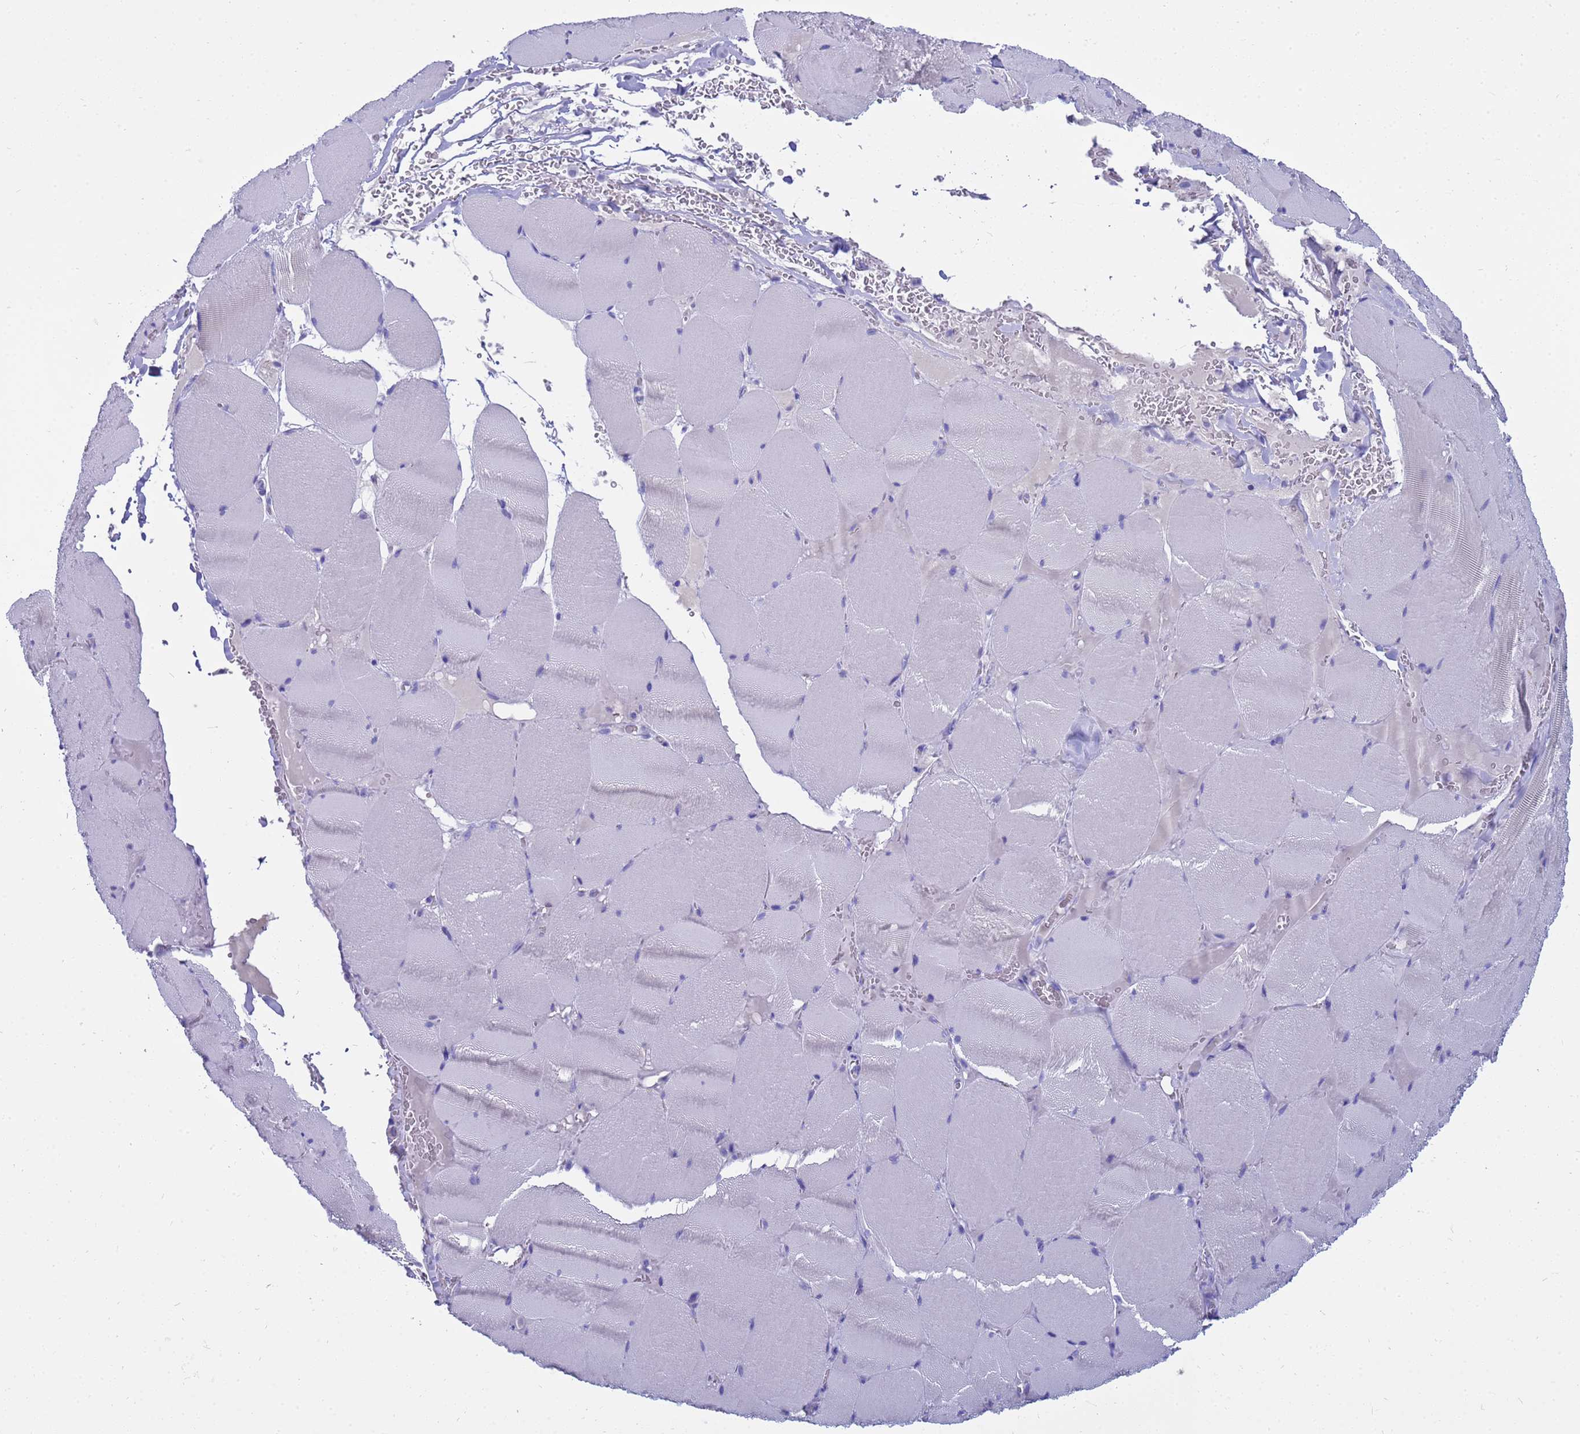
{"staining": {"intensity": "negative", "quantity": "none", "location": "none"}, "tissue": "skeletal muscle", "cell_type": "Myocytes", "image_type": "normal", "snomed": [{"axis": "morphology", "description": "Normal tissue, NOS"}, {"axis": "topography", "description": "Skeletal muscle"}, {"axis": "topography", "description": "Head-Neck"}], "caption": "This is a image of immunohistochemistry (IHC) staining of benign skeletal muscle, which shows no positivity in myocytes. (DAB (3,3'-diaminobenzidine) IHC with hematoxylin counter stain).", "gene": "SYCN", "patient": {"sex": "male", "age": 66}}